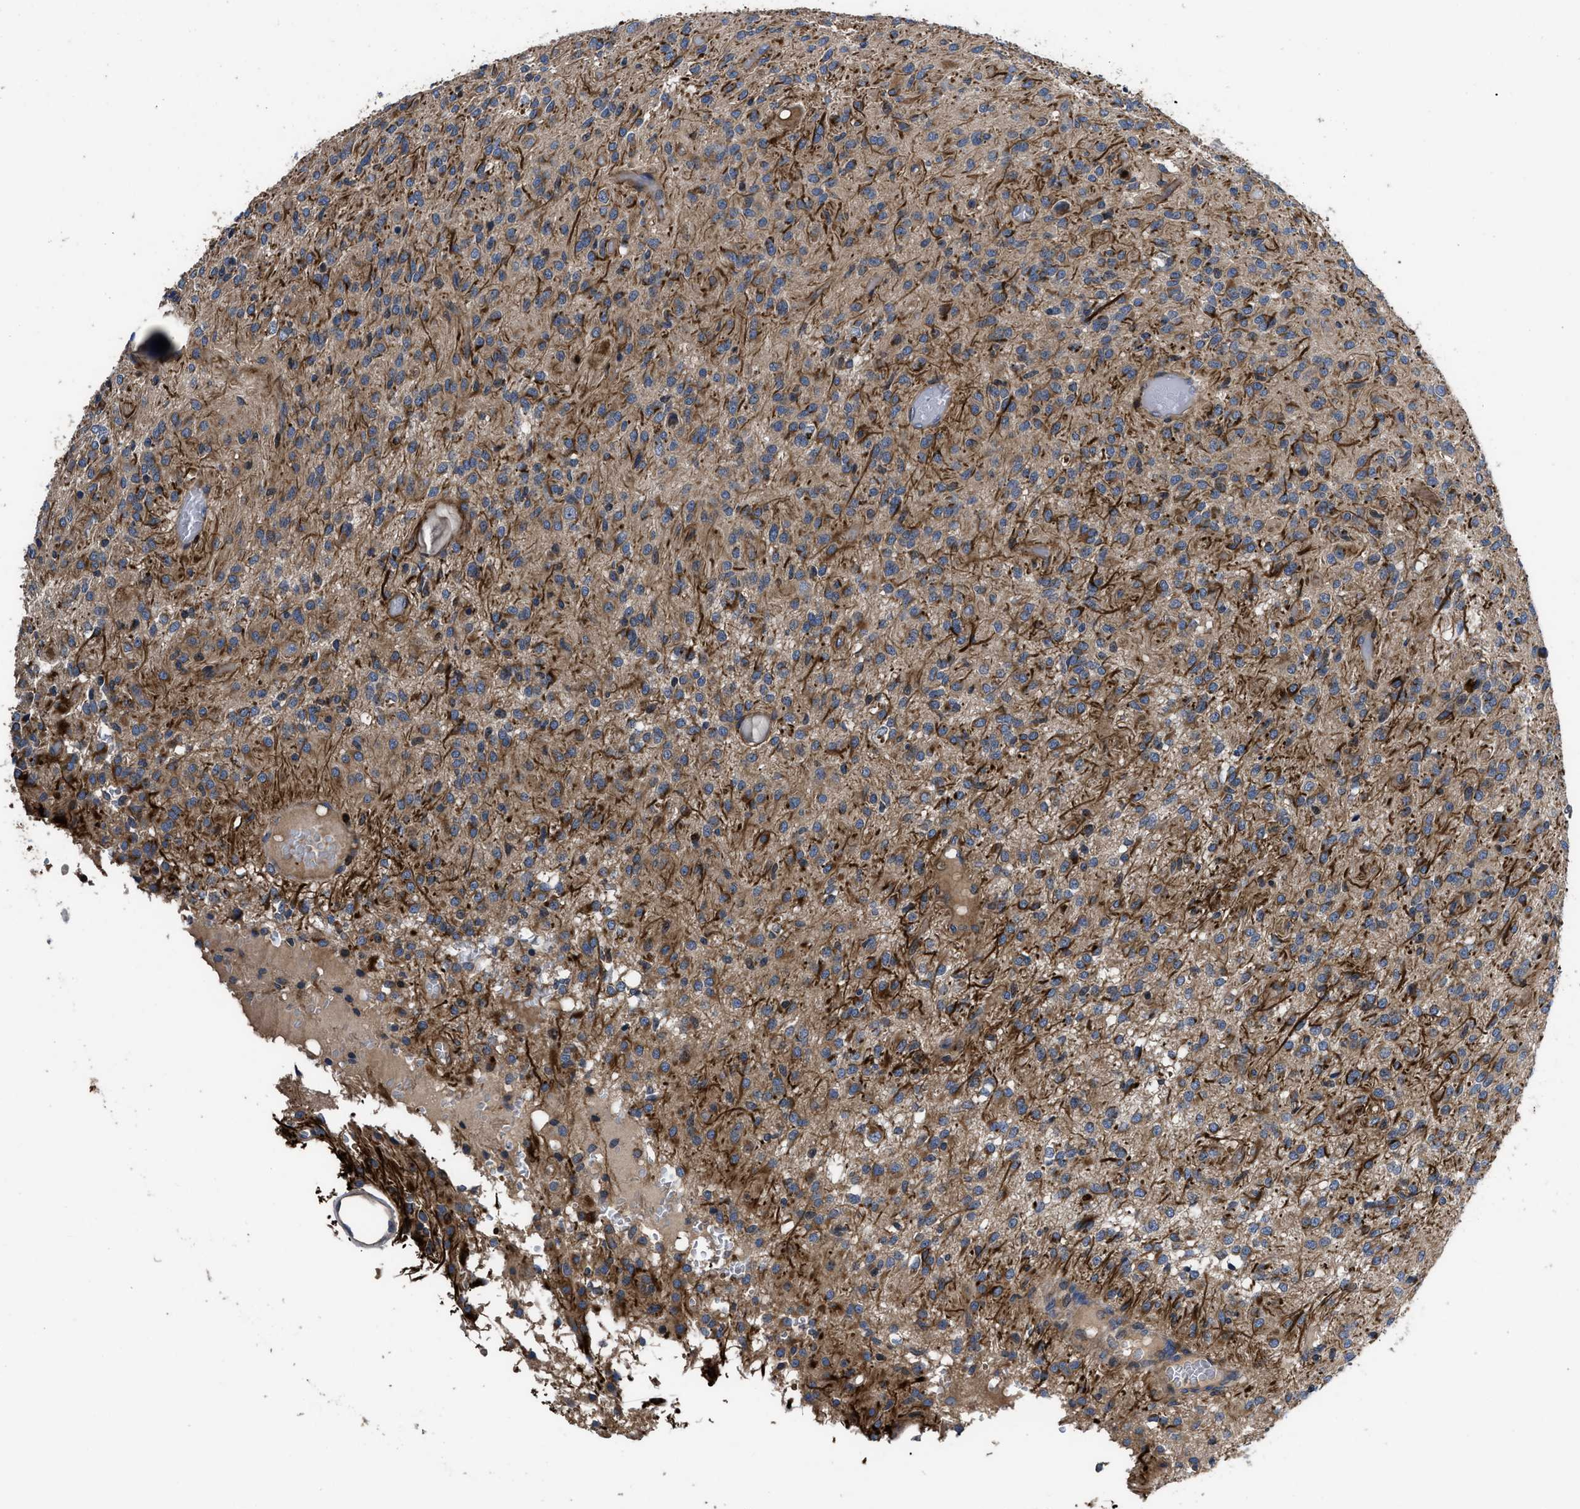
{"staining": {"intensity": "moderate", "quantity": ">75%", "location": "cytoplasmic/membranous"}, "tissue": "glioma", "cell_type": "Tumor cells", "image_type": "cancer", "snomed": [{"axis": "morphology", "description": "Glioma, malignant, High grade"}, {"axis": "topography", "description": "Brain"}], "caption": "Human malignant glioma (high-grade) stained with a protein marker displays moderate staining in tumor cells.", "gene": "YBEY", "patient": {"sex": "female", "age": 59}}